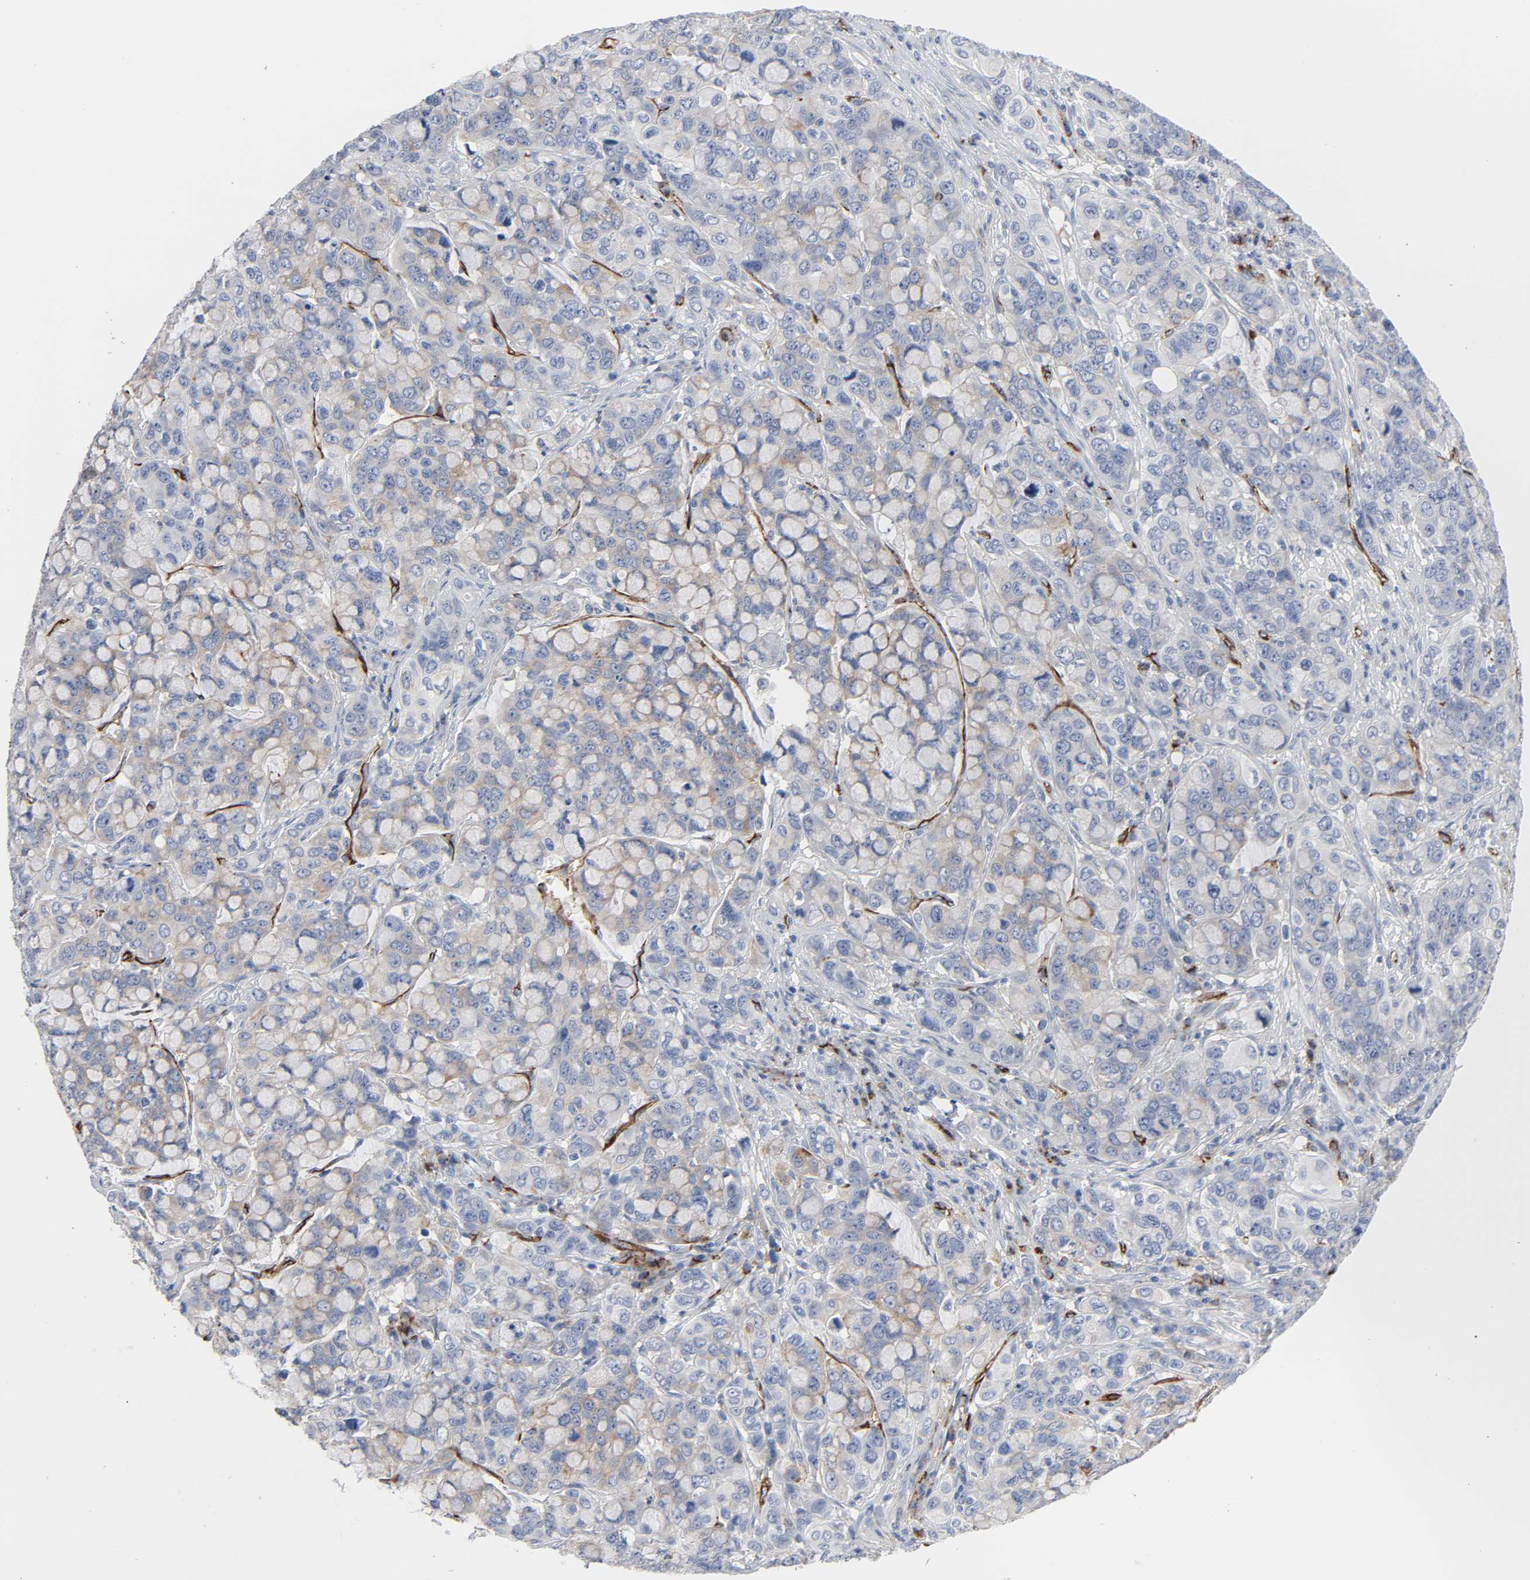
{"staining": {"intensity": "weak", "quantity": "25%-75%", "location": "cytoplasmic/membranous"}, "tissue": "stomach cancer", "cell_type": "Tumor cells", "image_type": "cancer", "snomed": [{"axis": "morphology", "description": "Adenocarcinoma, NOS"}, {"axis": "topography", "description": "Stomach, lower"}], "caption": "Stomach cancer (adenocarcinoma) tissue exhibits weak cytoplasmic/membranous positivity in about 25%-75% of tumor cells, visualized by immunohistochemistry.", "gene": "PECAM1", "patient": {"sex": "male", "age": 84}}